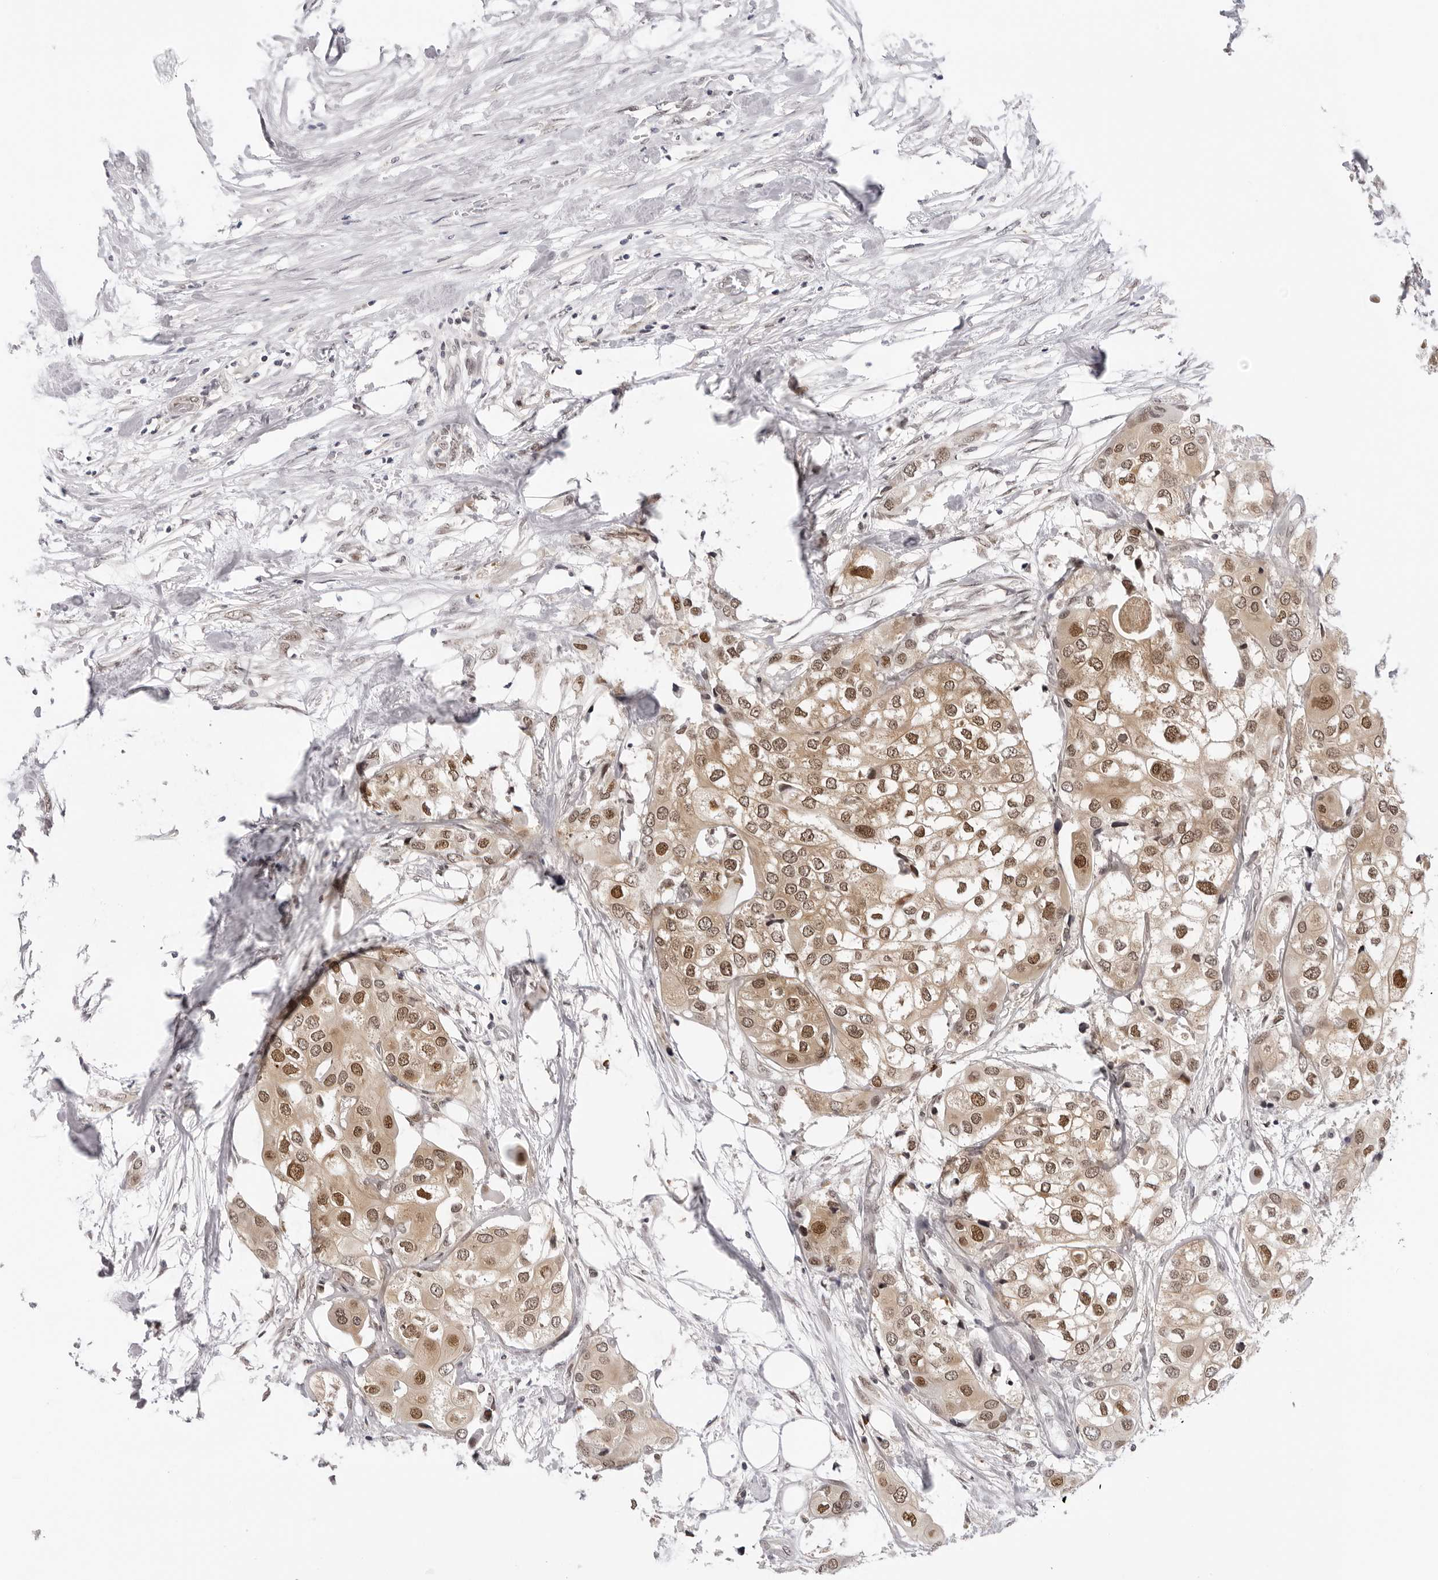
{"staining": {"intensity": "moderate", "quantity": ">75%", "location": "nuclear"}, "tissue": "urothelial cancer", "cell_type": "Tumor cells", "image_type": "cancer", "snomed": [{"axis": "morphology", "description": "Urothelial carcinoma, High grade"}, {"axis": "topography", "description": "Urinary bladder"}], "caption": "Immunohistochemistry (IHC) histopathology image of neoplastic tissue: urothelial carcinoma (high-grade) stained using immunohistochemistry demonstrates medium levels of moderate protein expression localized specifically in the nuclear of tumor cells, appearing as a nuclear brown color.", "gene": "WDR77", "patient": {"sex": "male", "age": 64}}